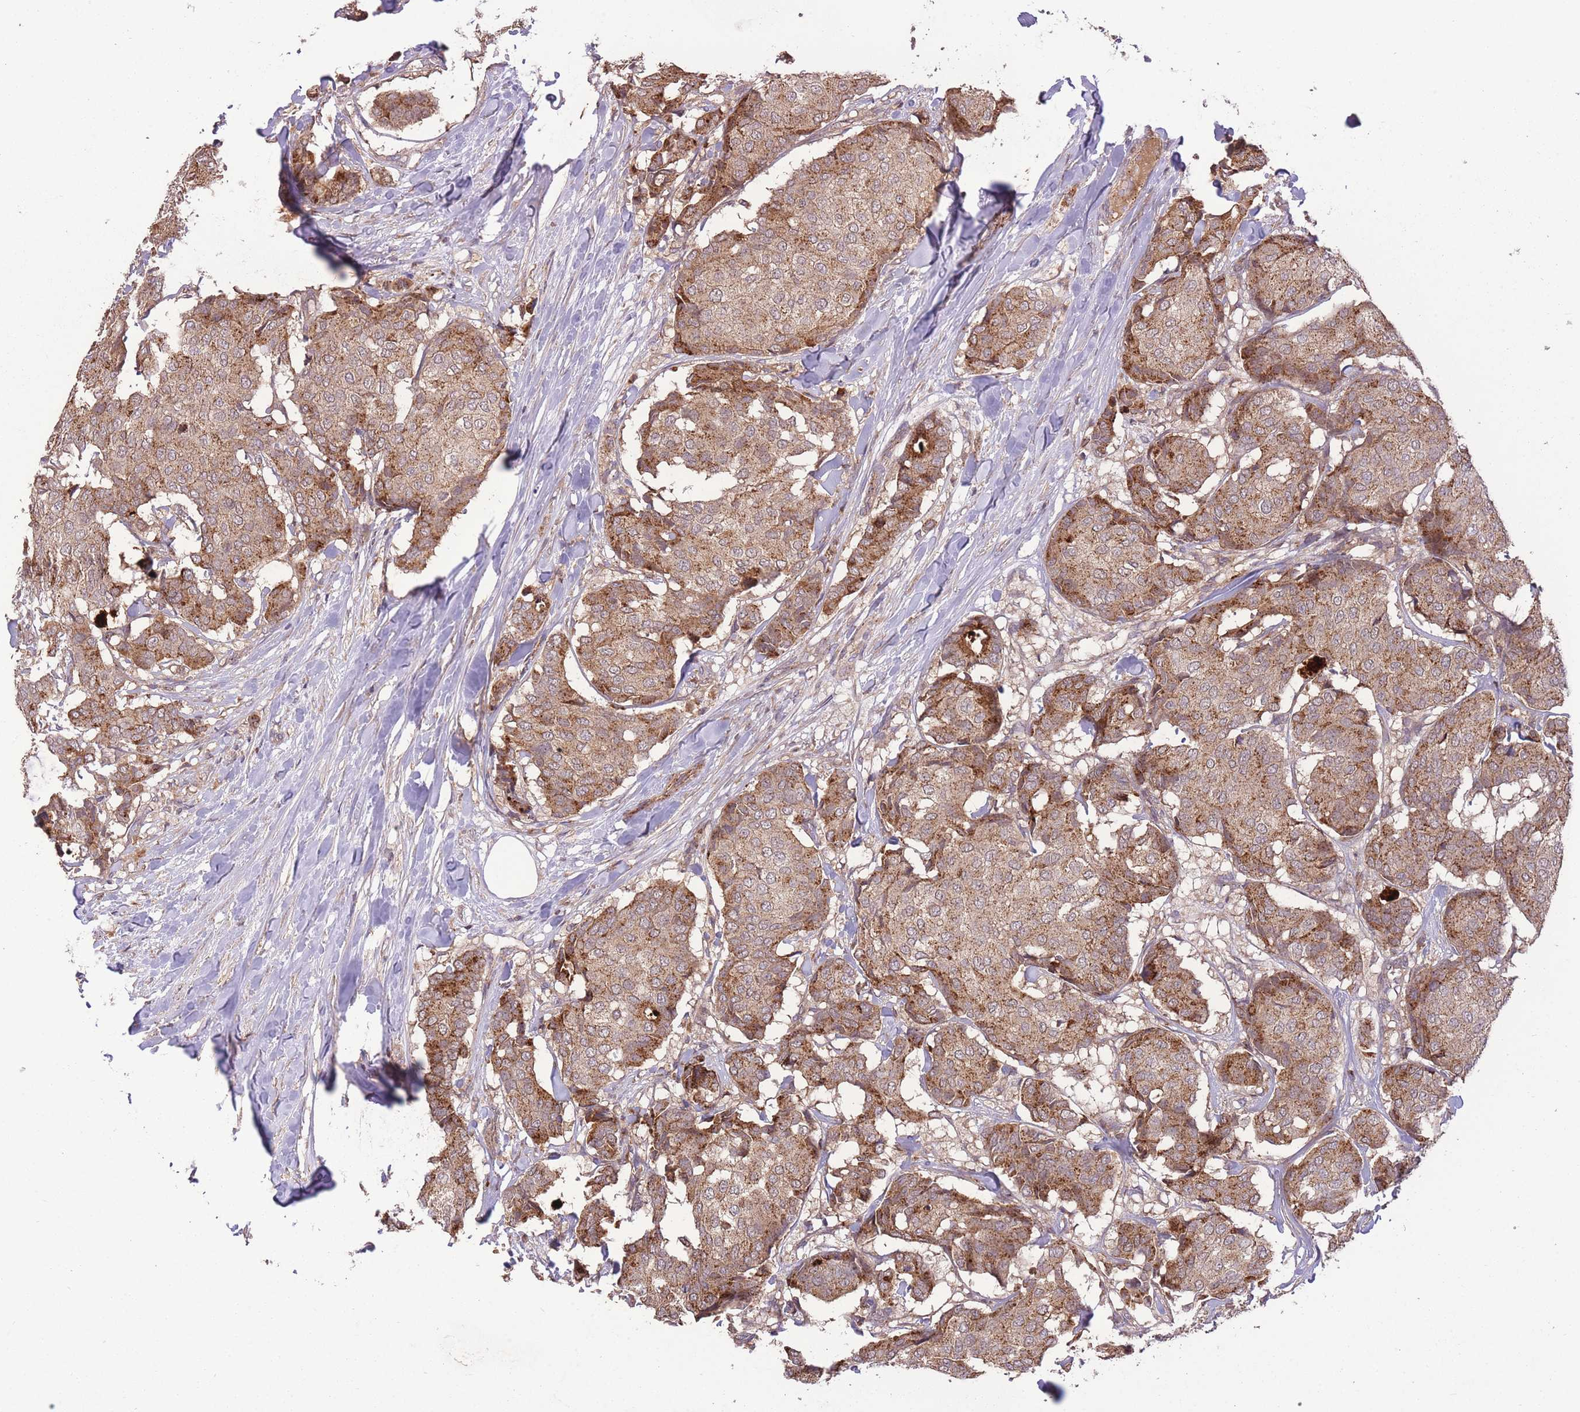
{"staining": {"intensity": "moderate", "quantity": ">75%", "location": "cytoplasmic/membranous"}, "tissue": "breast cancer", "cell_type": "Tumor cells", "image_type": "cancer", "snomed": [{"axis": "morphology", "description": "Duct carcinoma"}, {"axis": "topography", "description": "Breast"}], "caption": "Breast cancer (infiltrating ductal carcinoma) was stained to show a protein in brown. There is medium levels of moderate cytoplasmic/membranous expression in about >75% of tumor cells.", "gene": "POLR3F", "patient": {"sex": "female", "age": 75}}